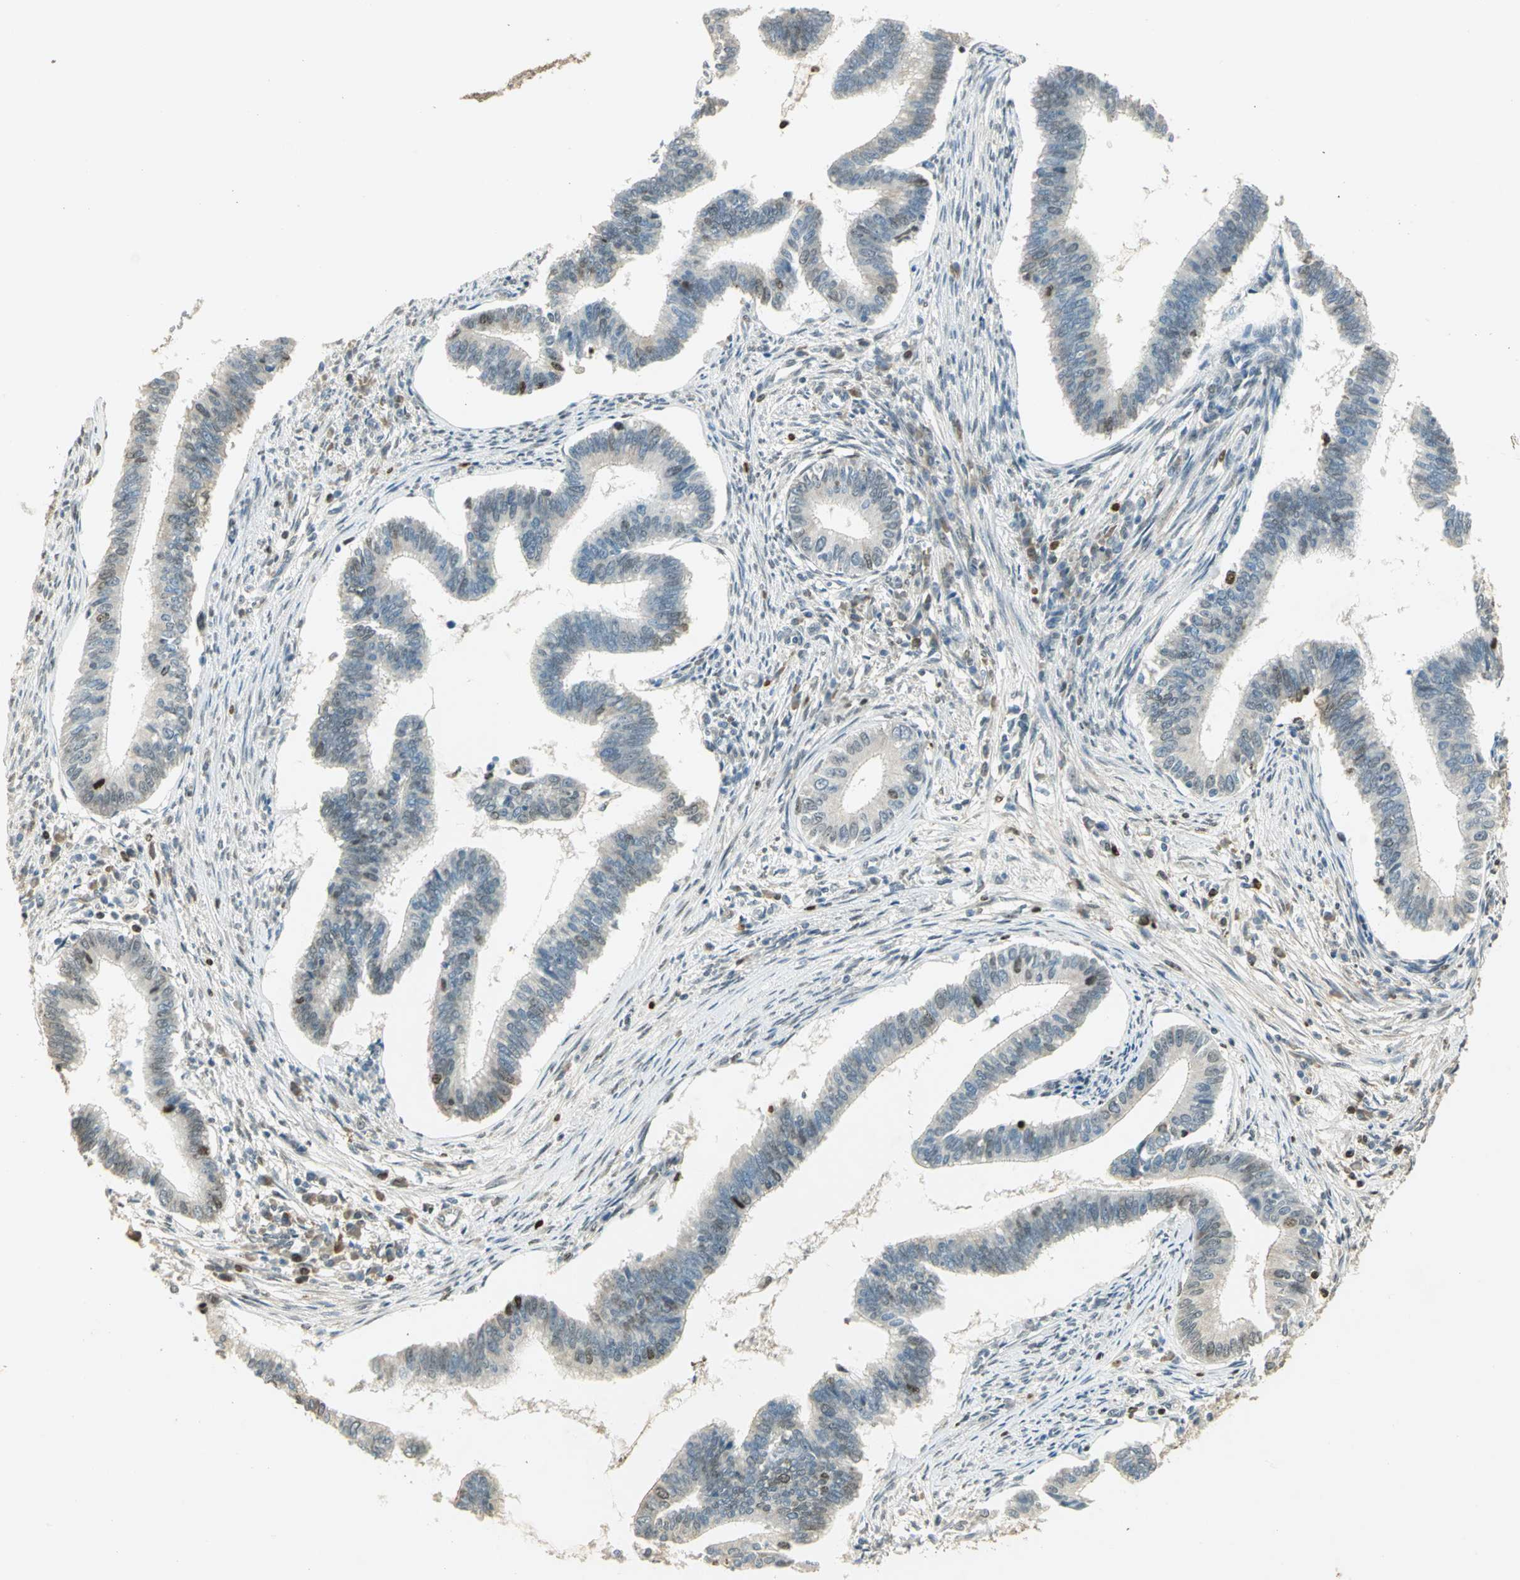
{"staining": {"intensity": "strong", "quantity": "<25%", "location": "nuclear"}, "tissue": "cervical cancer", "cell_type": "Tumor cells", "image_type": "cancer", "snomed": [{"axis": "morphology", "description": "Adenocarcinoma, NOS"}, {"axis": "topography", "description": "Cervix"}], "caption": "Immunohistochemical staining of human cervical cancer (adenocarcinoma) reveals medium levels of strong nuclear staining in about <25% of tumor cells.", "gene": "AK6", "patient": {"sex": "female", "age": 36}}